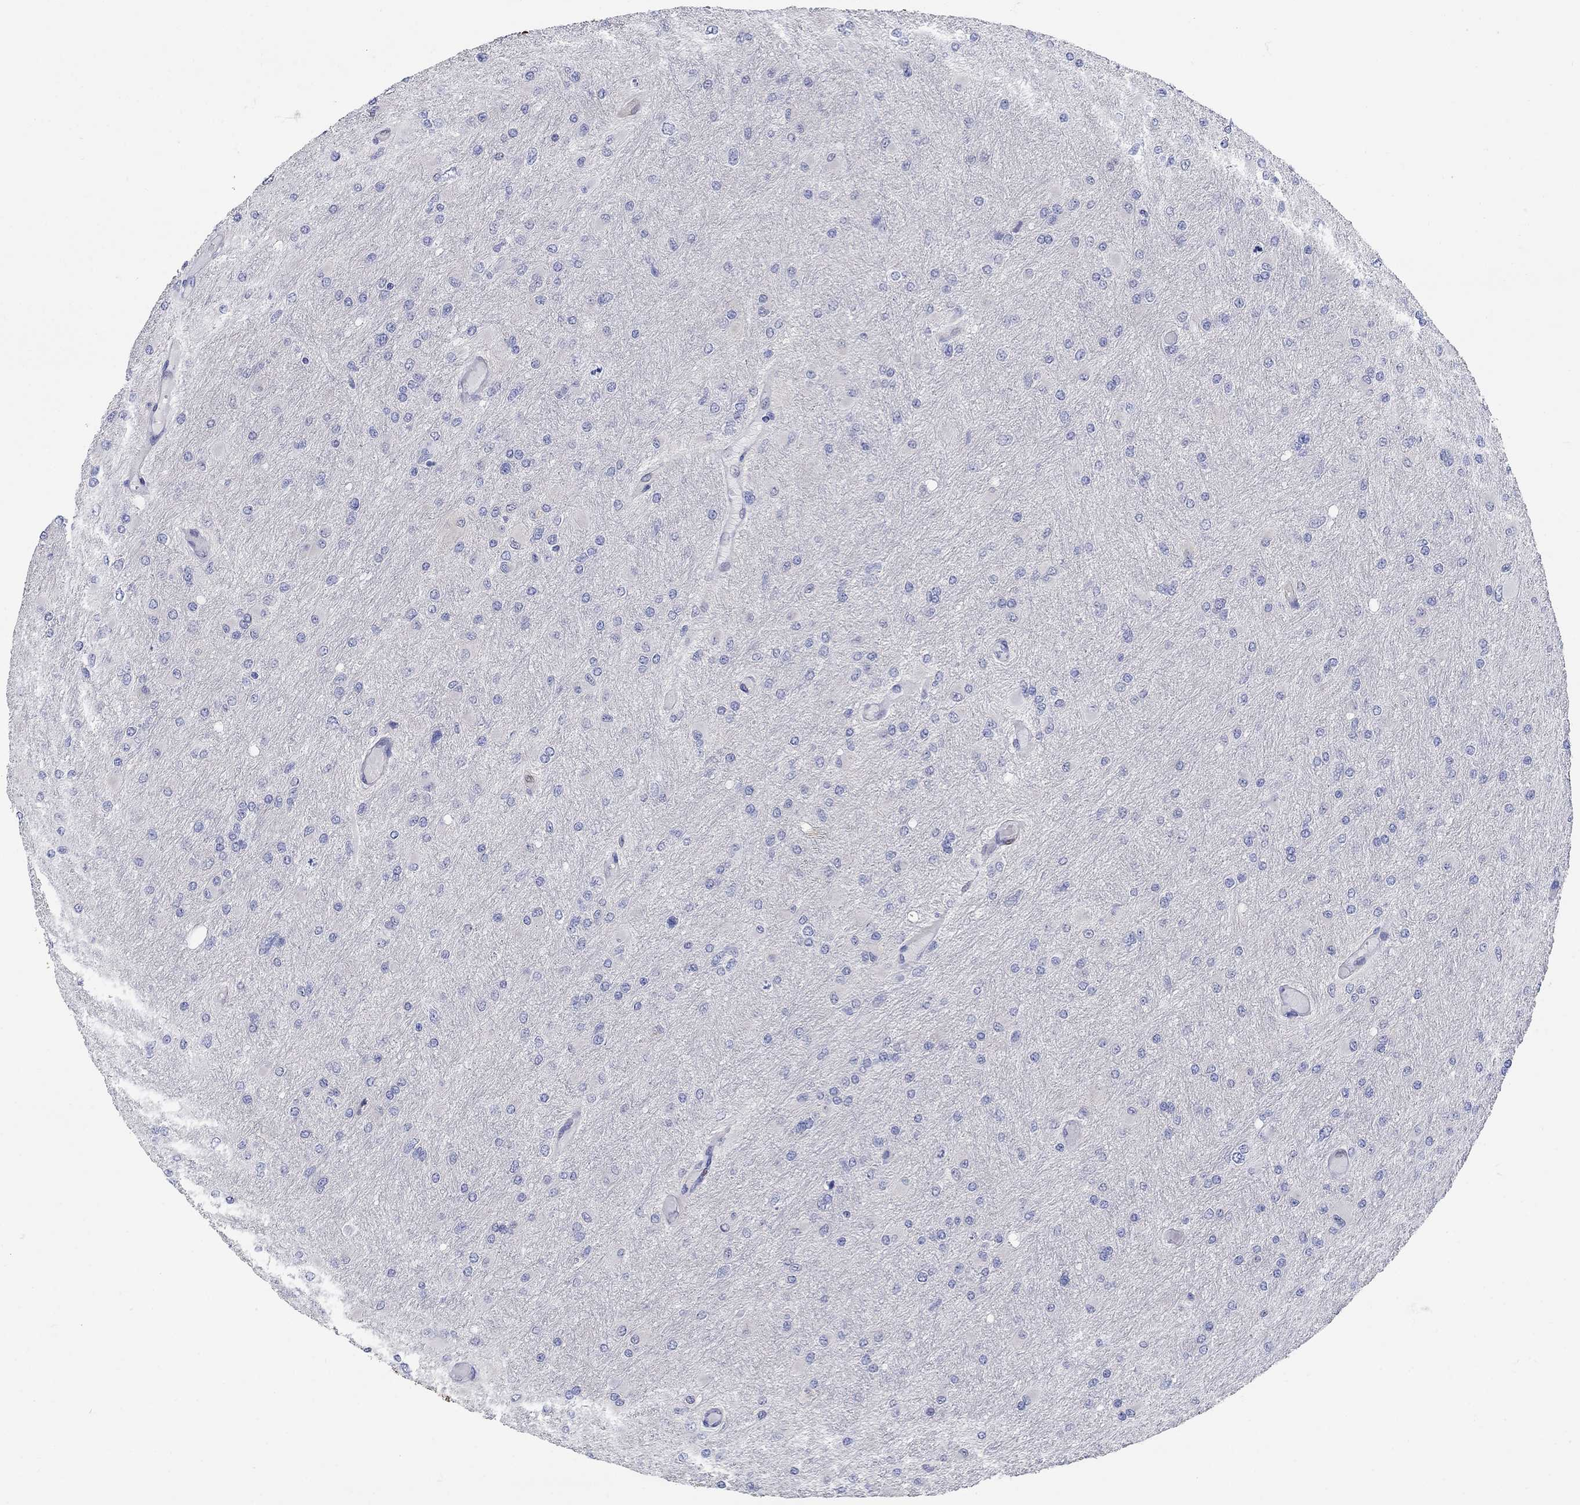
{"staining": {"intensity": "negative", "quantity": "none", "location": "none"}, "tissue": "glioma", "cell_type": "Tumor cells", "image_type": "cancer", "snomed": [{"axis": "morphology", "description": "Glioma, malignant, High grade"}, {"axis": "topography", "description": "Cerebral cortex"}], "caption": "An IHC photomicrograph of glioma is shown. There is no staining in tumor cells of glioma. (Stains: DAB IHC with hematoxylin counter stain, Microscopy: brightfield microscopy at high magnification).", "gene": "AKR1C2", "patient": {"sex": "female", "age": 36}}